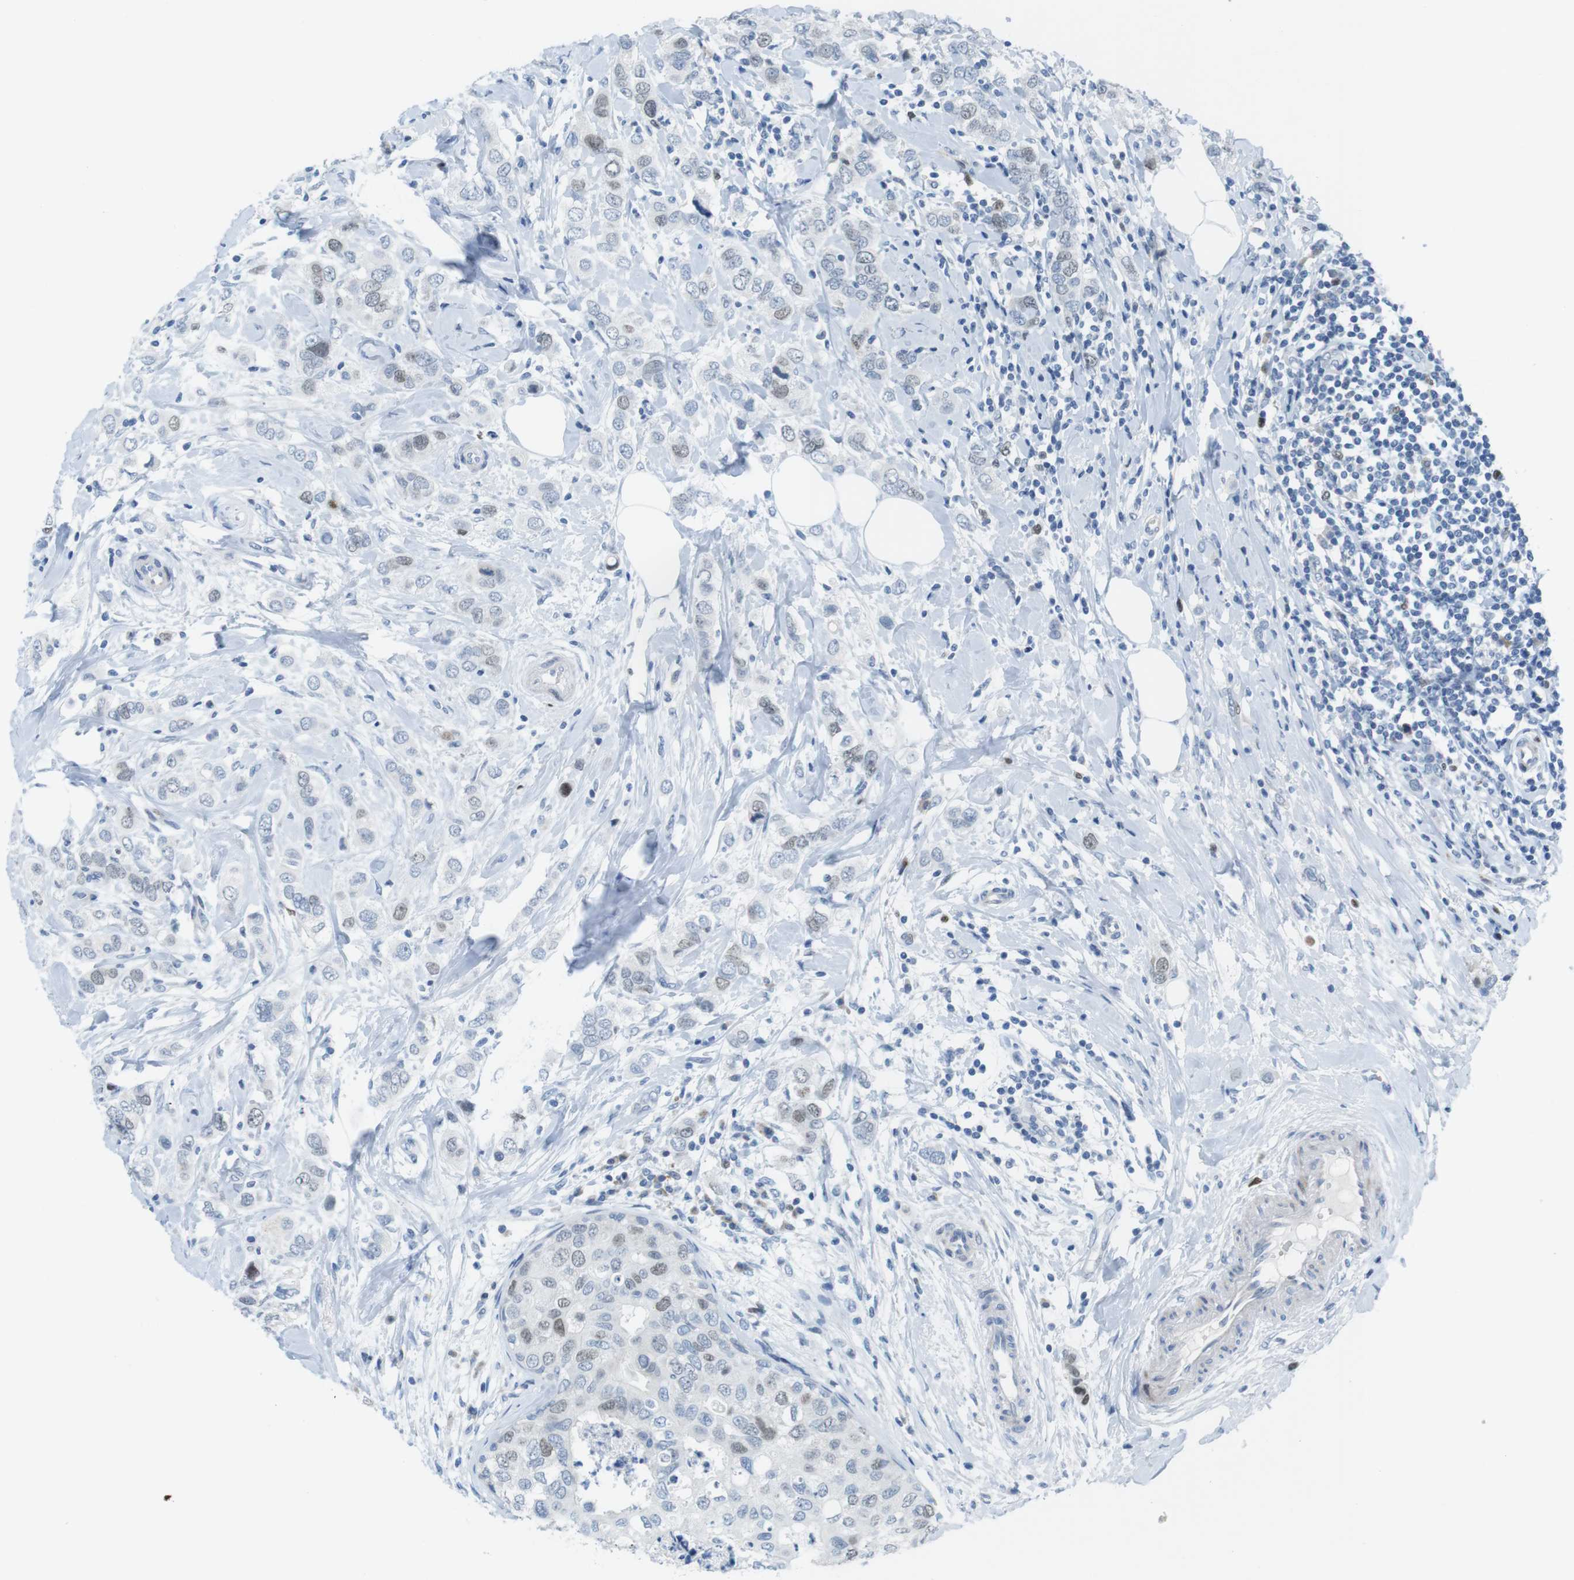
{"staining": {"intensity": "weak", "quantity": "<25%", "location": "nuclear"}, "tissue": "breast cancer", "cell_type": "Tumor cells", "image_type": "cancer", "snomed": [{"axis": "morphology", "description": "Duct carcinoma"}, {"axis": "topography", "description": "Breast"}], "caption": "DAB (3,3'-diaminobenzidine) immunohistochemical staining of human breast infiltrating ductal carcinoma displays no significant expression in tumor cells. (DAB immunohistochemistry with hematoxylin counter stain).", "gene": "CHAF1A", "patient": {"sex": "female", "age": 50}}